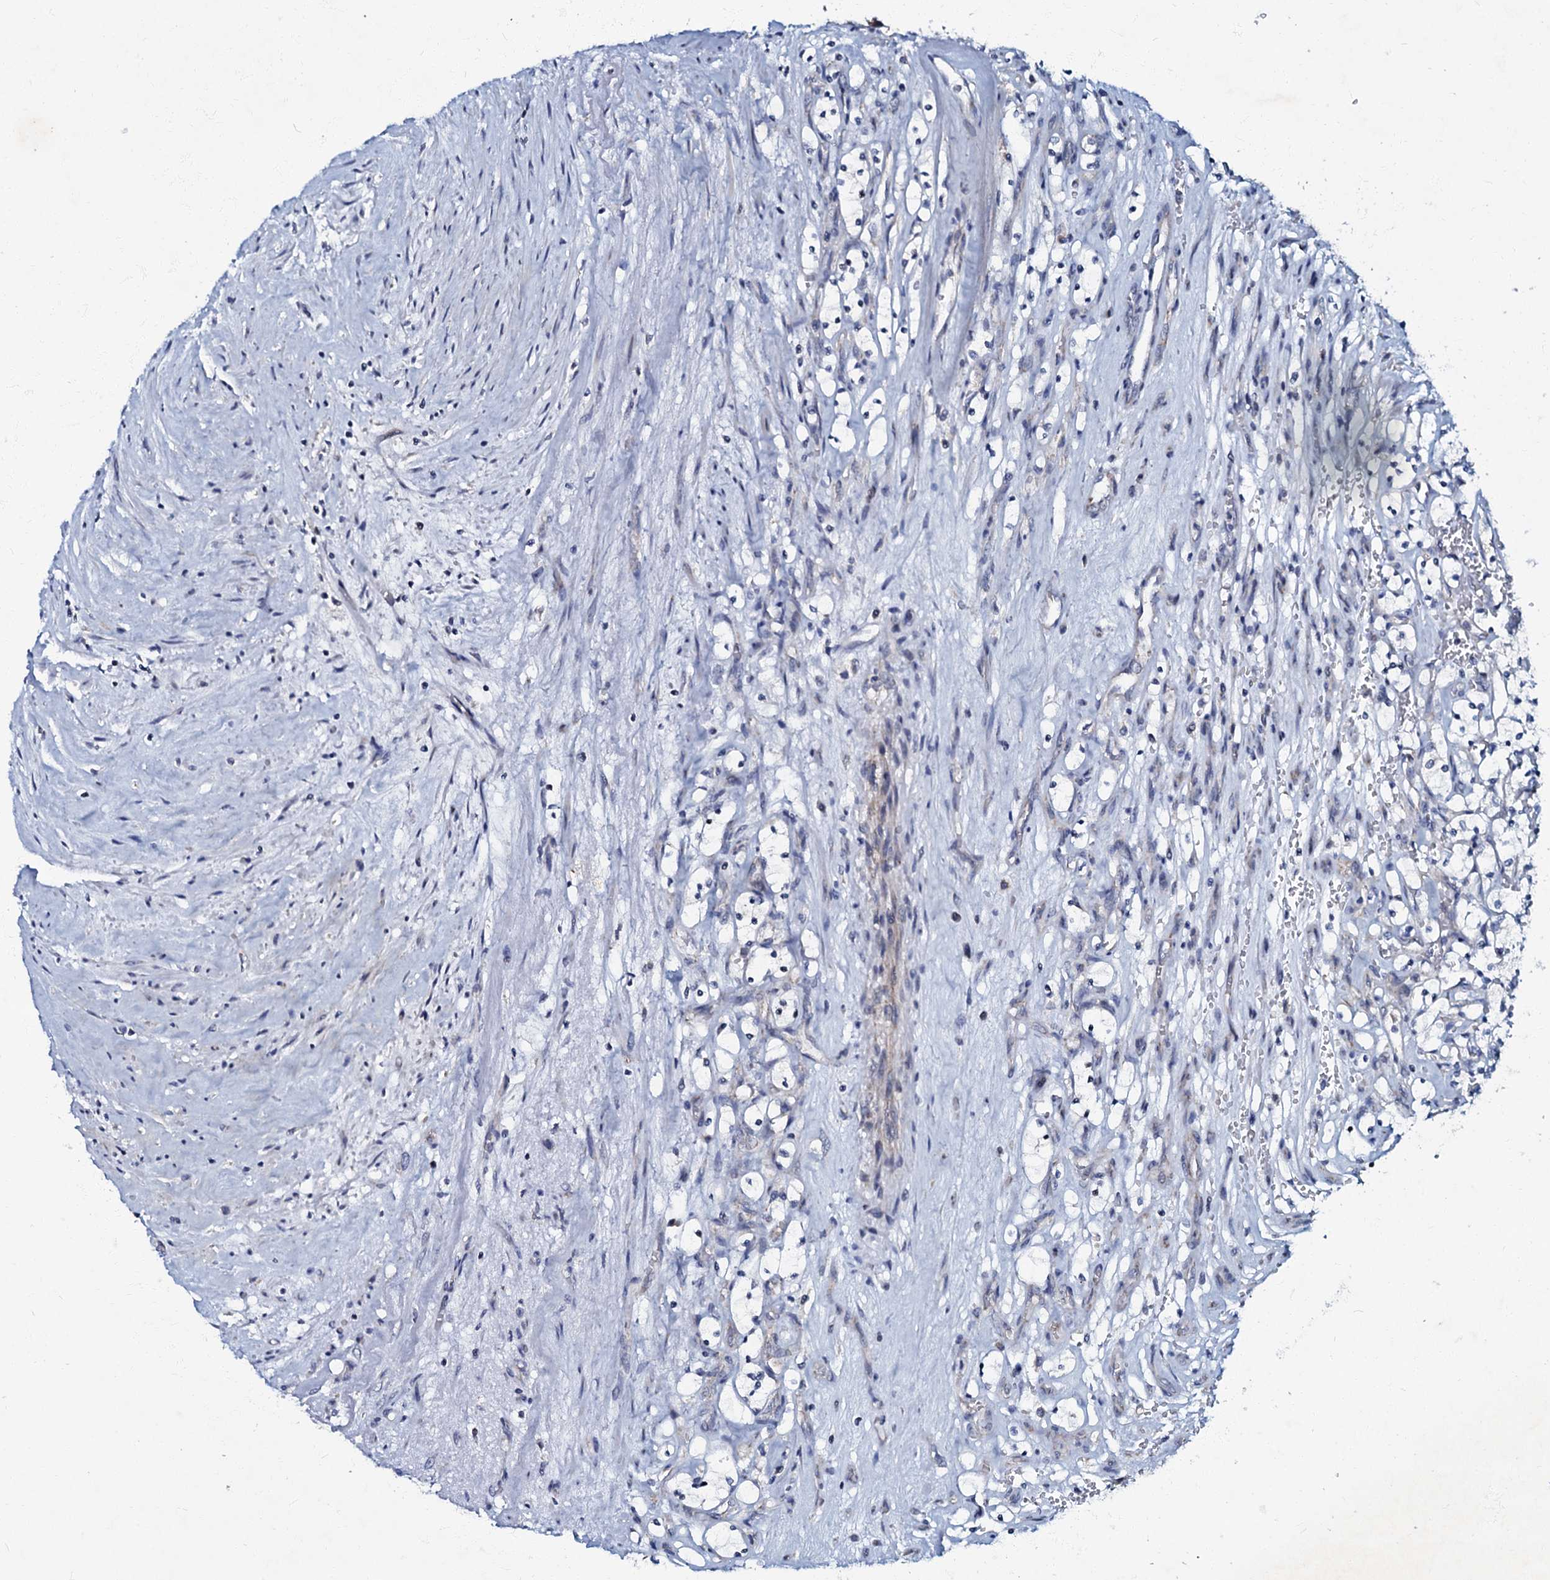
{"staining": {"intensity": "negative", "quantity": "none", "location": "none"}, "tissue": "renal cancer", "cell_type": "Tumor cells", "image_type": "cancer", "snomed": [{"axis": "morphology", "description": "Adenocarcinoma, NOS"}, {"axis": "topography", "description": "Kidney"}], "caption": "This micrograph is of renal cancer (adenocarcinoma) stained with immunohistochemistry (IHC) to label a protein in brown with the nuclei are counter-stained blue. There is no staining in tumor cells.", "gene": "MRPL51", "patient": {"sex": "female", "age": 69}}